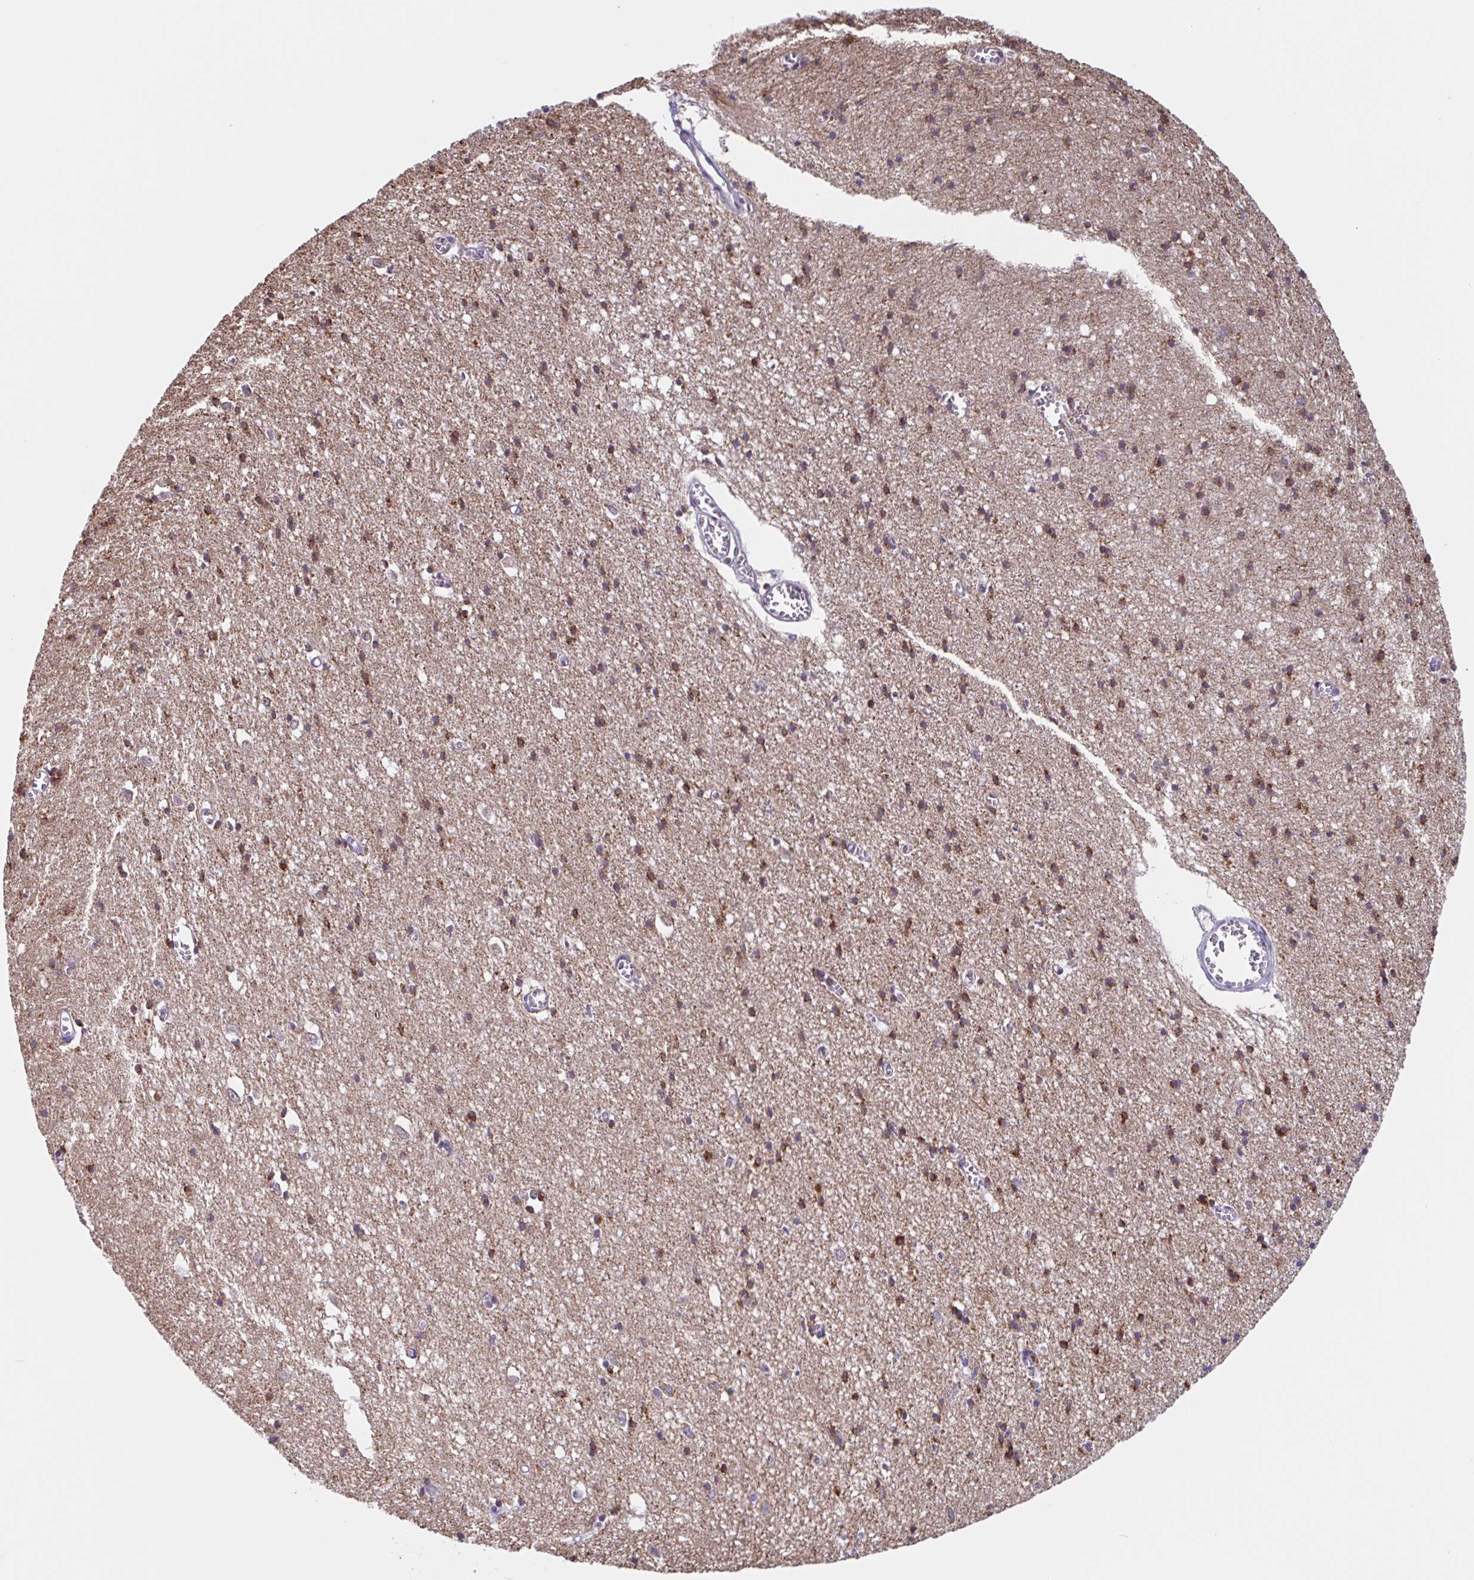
{"staining": {"intensity": "weak", "quantity": "25%-75%", "location": "cytoplasmic/membranous"}, "tissue": "cerebral cortex", "cell_type": "Endothelial cells", "image_type": "normal", "snomed": [{"axis": "morphology", "description": "Normal tissue, NOS"}, {"axis": "topography", "description": "Cerebral cortex"}], "caption": "A photomicrograph showing weak cytoplasmic/membranous staining in approximately 25%-75% of endothelial cells in benign cerebral cortex, as visualized by brown immunohistochemical staining.", "gene": "TPD52", "patient": {"sex": "male", "age": 70}}